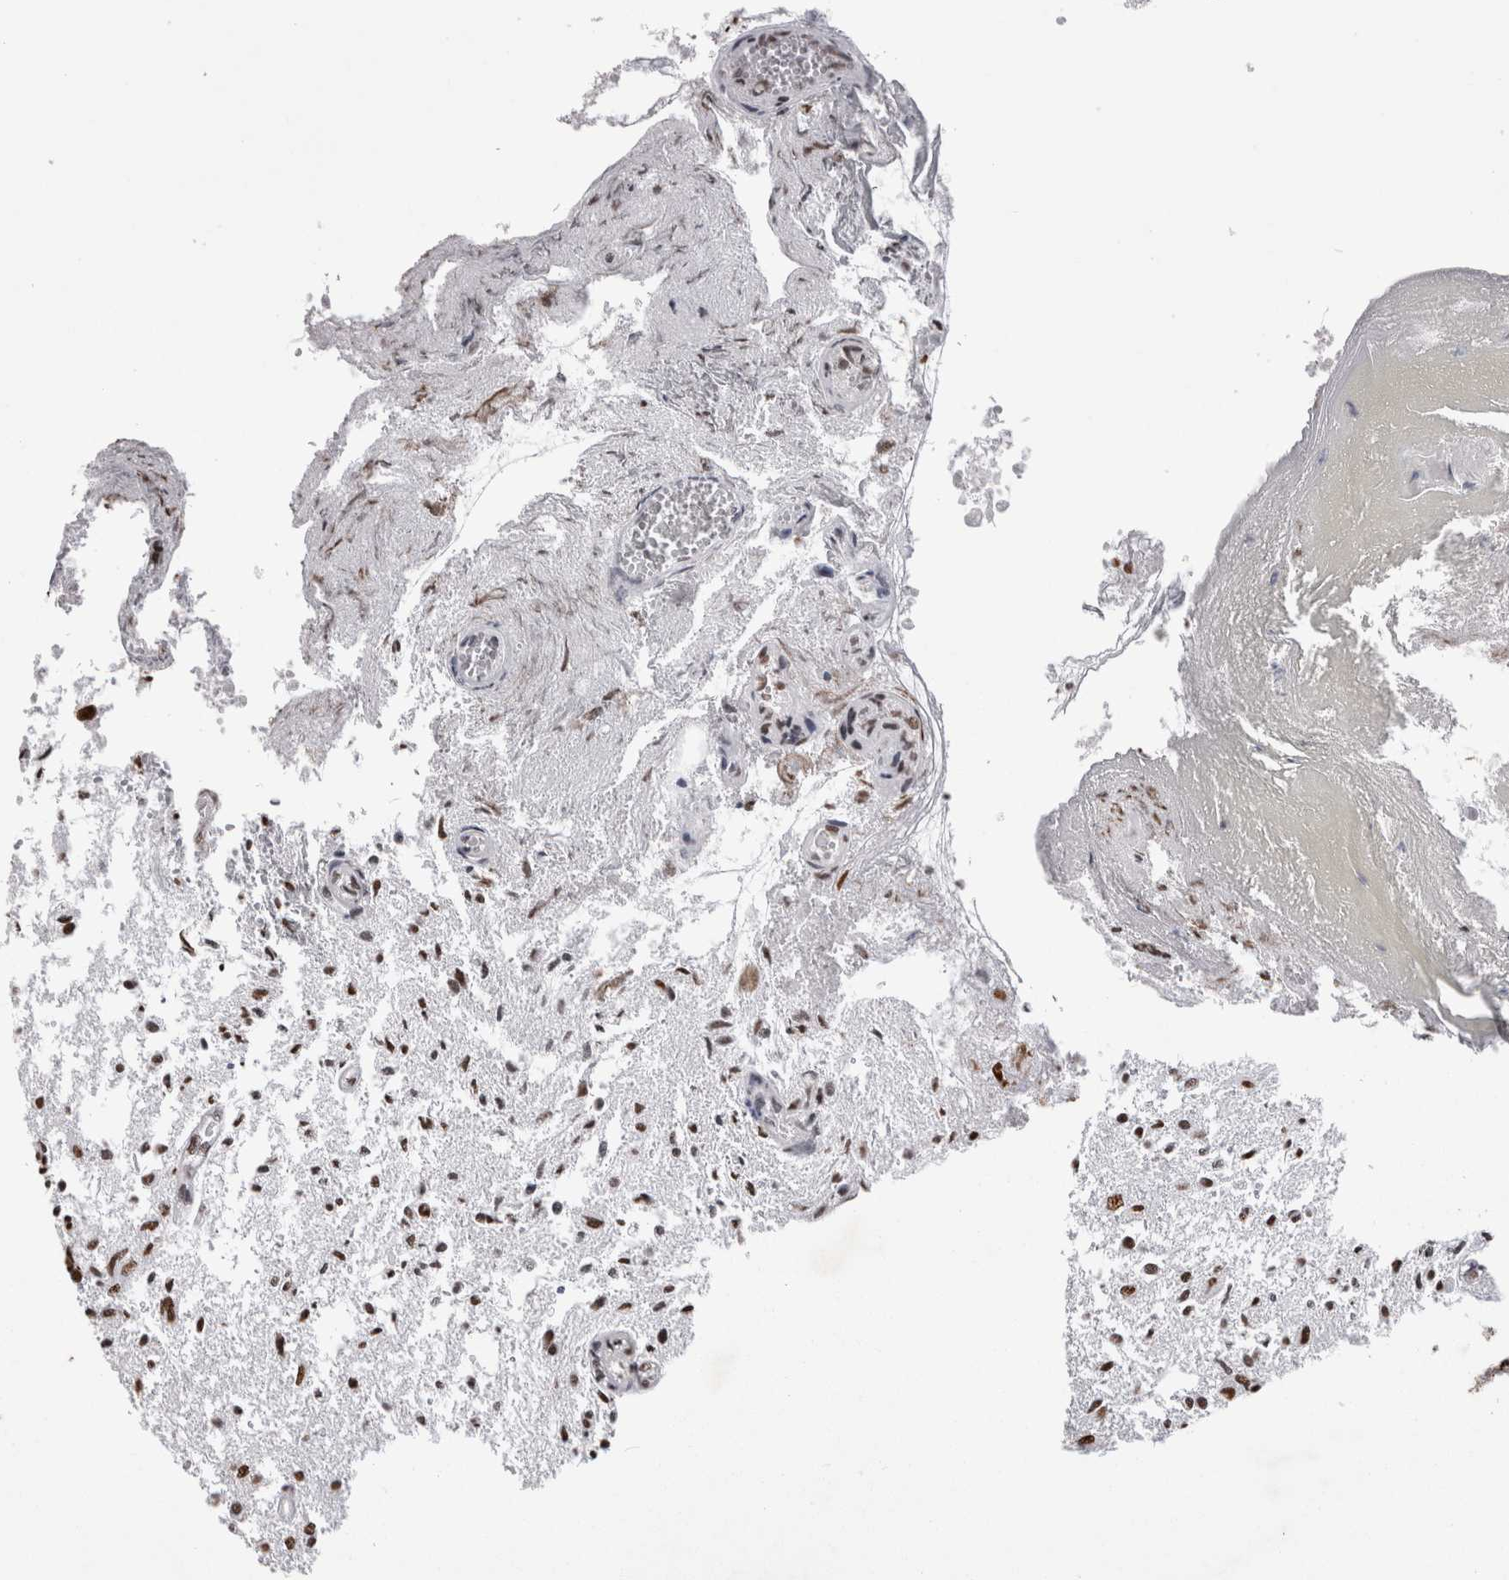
{"staining": {"intensity": "strong", "quantity": ">75%", "location": "nuclear"}, "tissue": "glioma", "cell_type": "Tumor cells", "image_type": "cancer", "snomed": [{"axis": "morphology", "description": "Glioma, malignant, High grade"}, {"axis": "topography", "description": "Brain"}], "caption": "A brown stain highlights strong nuclear positivity of a protein in malignant high-grade glioma tumor cells. (brown staining indicates protein expression, while blue staining denotes nuclei).", "gene": "ALPK3", "patient": {"sex": "female", "age": 59}}